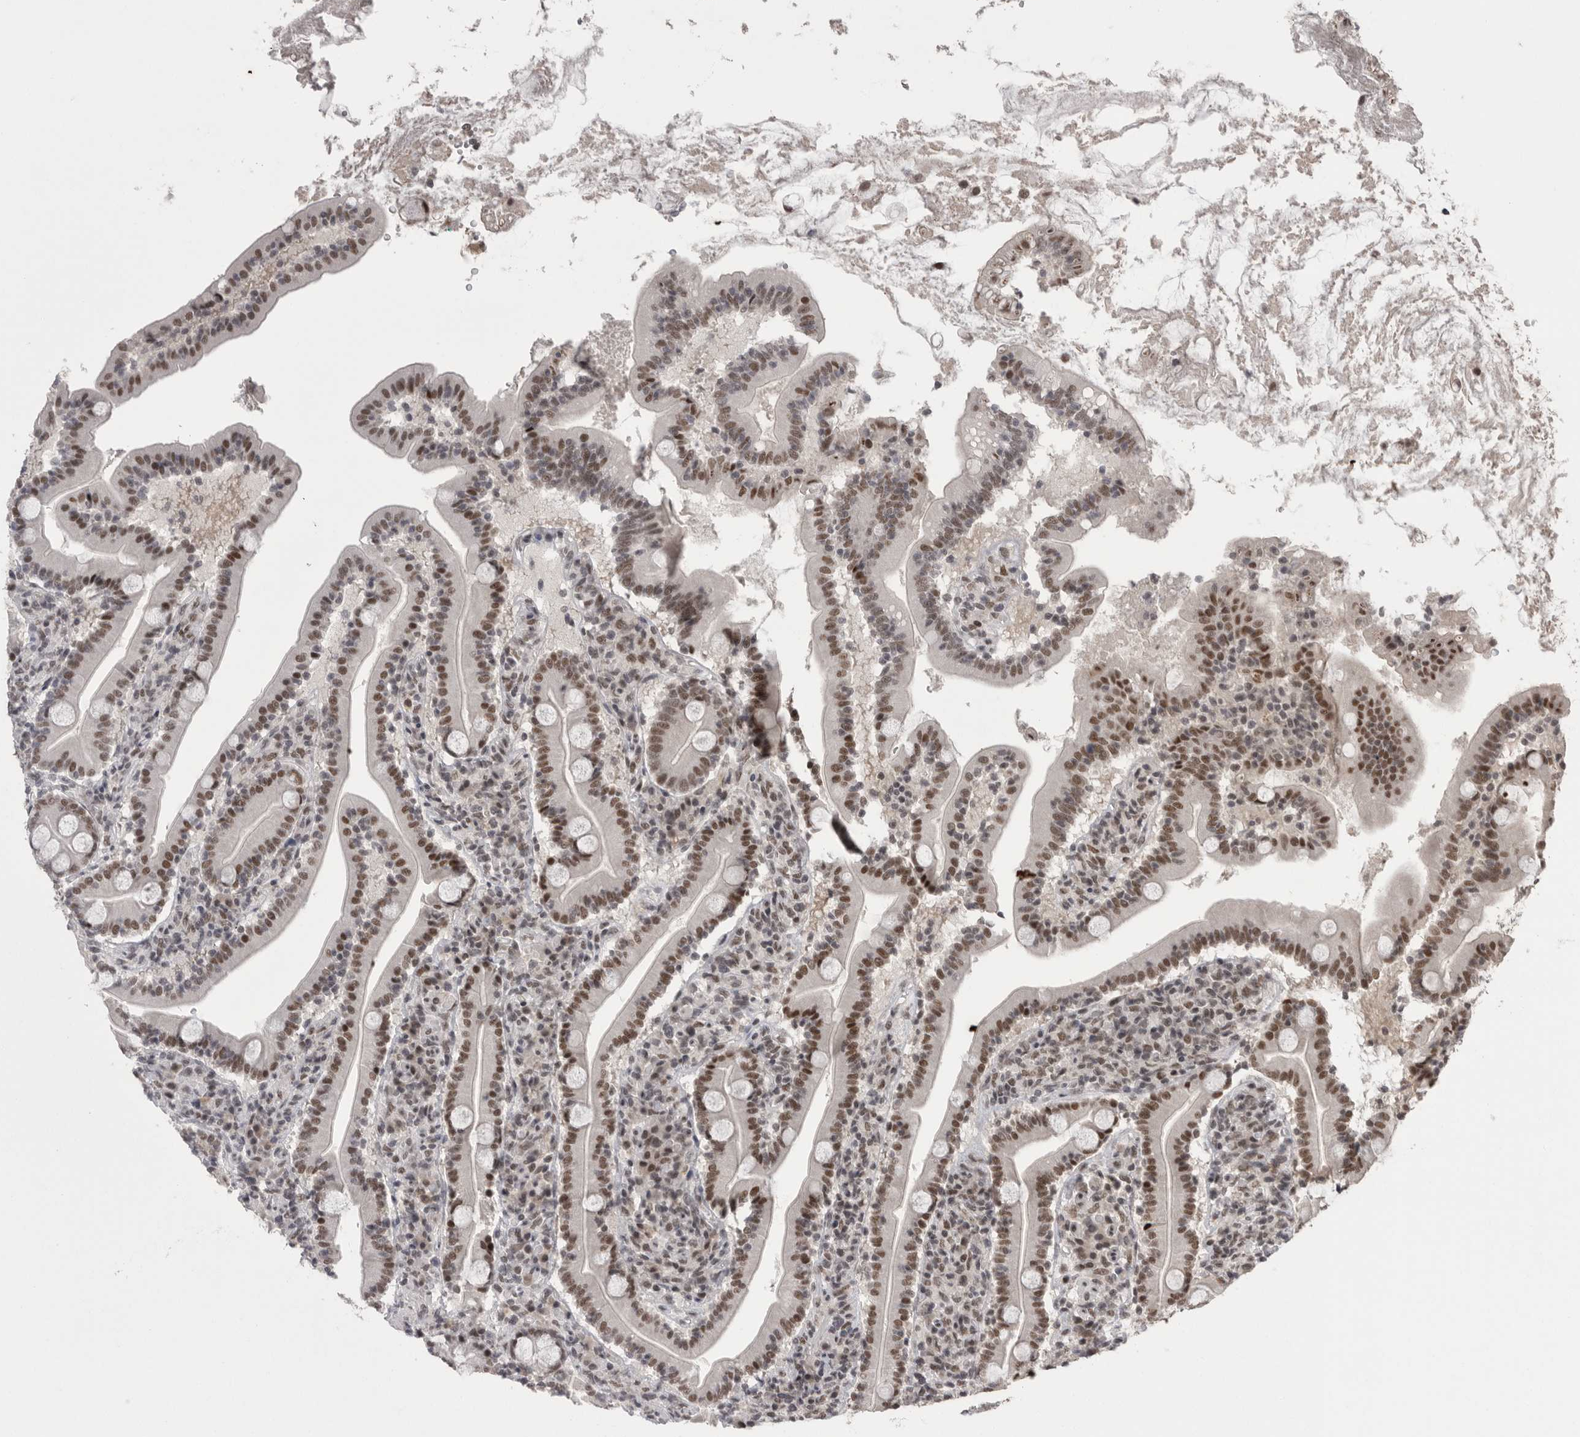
{"staining": {"intensity": "strong", "quantity": ">75%", "location": "nuclear"}, "tissue": "duodenum", "cell_type": "Glandular cells", "image_type": "normal", "snomed": [{"axis": "morphology", "description": "Normal tissue, NOS"}, {"axis": "topography", "description": "Duodenum"}], "caption": "Duodenum stained for a protein (brown) exhibits strong nuclear positive staining in approximately >75% of glandular cells.", "gene": "POU5F1", "patient": {"sex": "male", "age": 35}}